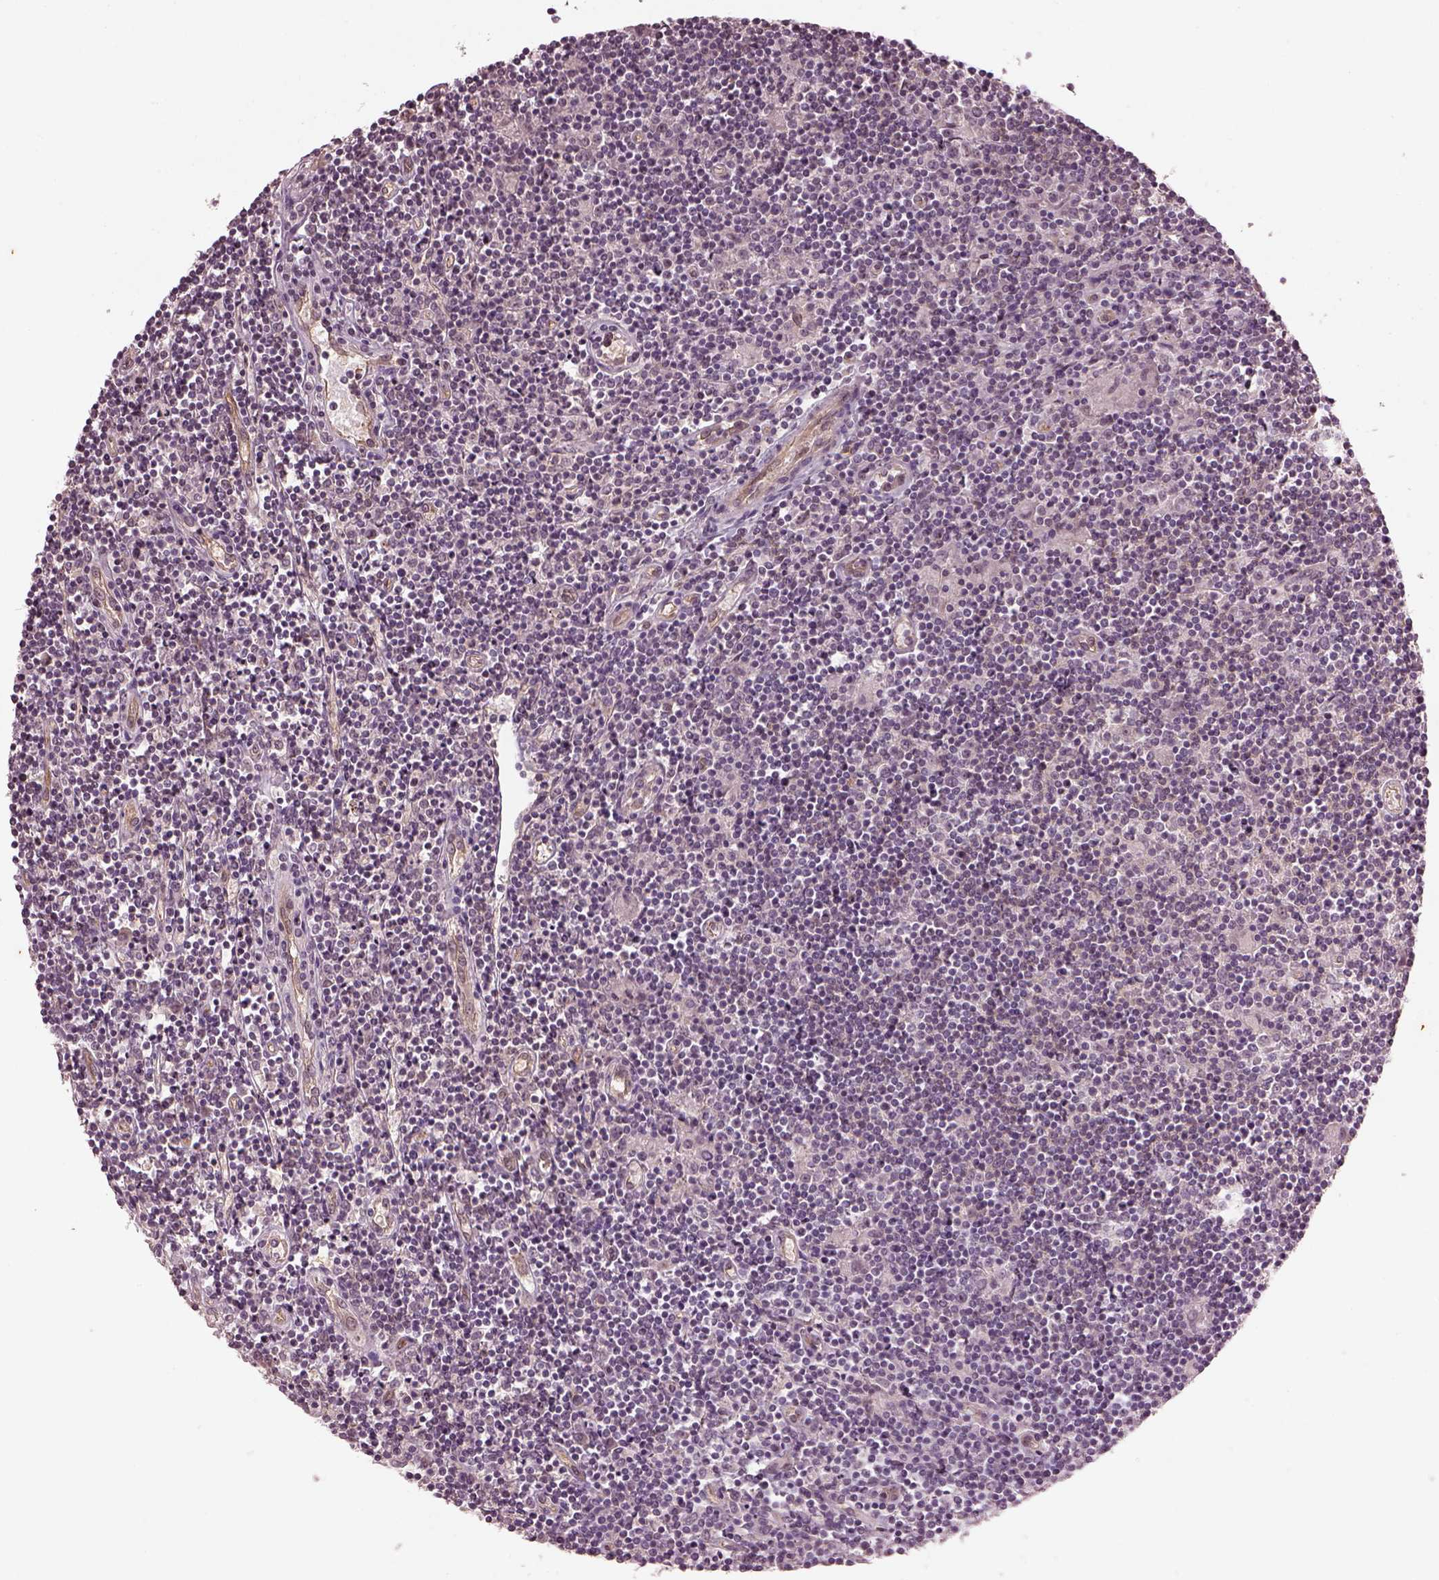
{"staining": {"intensity": "negative", "quantity": "none", "location": "none"}, "tissue": "lymphoma", "cell_type": "Tumor cells", "image_type": "cancer", "snomed": [{"axis": "morphology", "description": "Hodgkin's disease, NOS"}, {"axis": "topography", "description": "Lymph node"}], "caption": "Protein analysis of Hodgkin's disease shows no significant expression in tumor cells.", "gene": "GNRH1", "patient": {"sex": "male", "age": 40}}